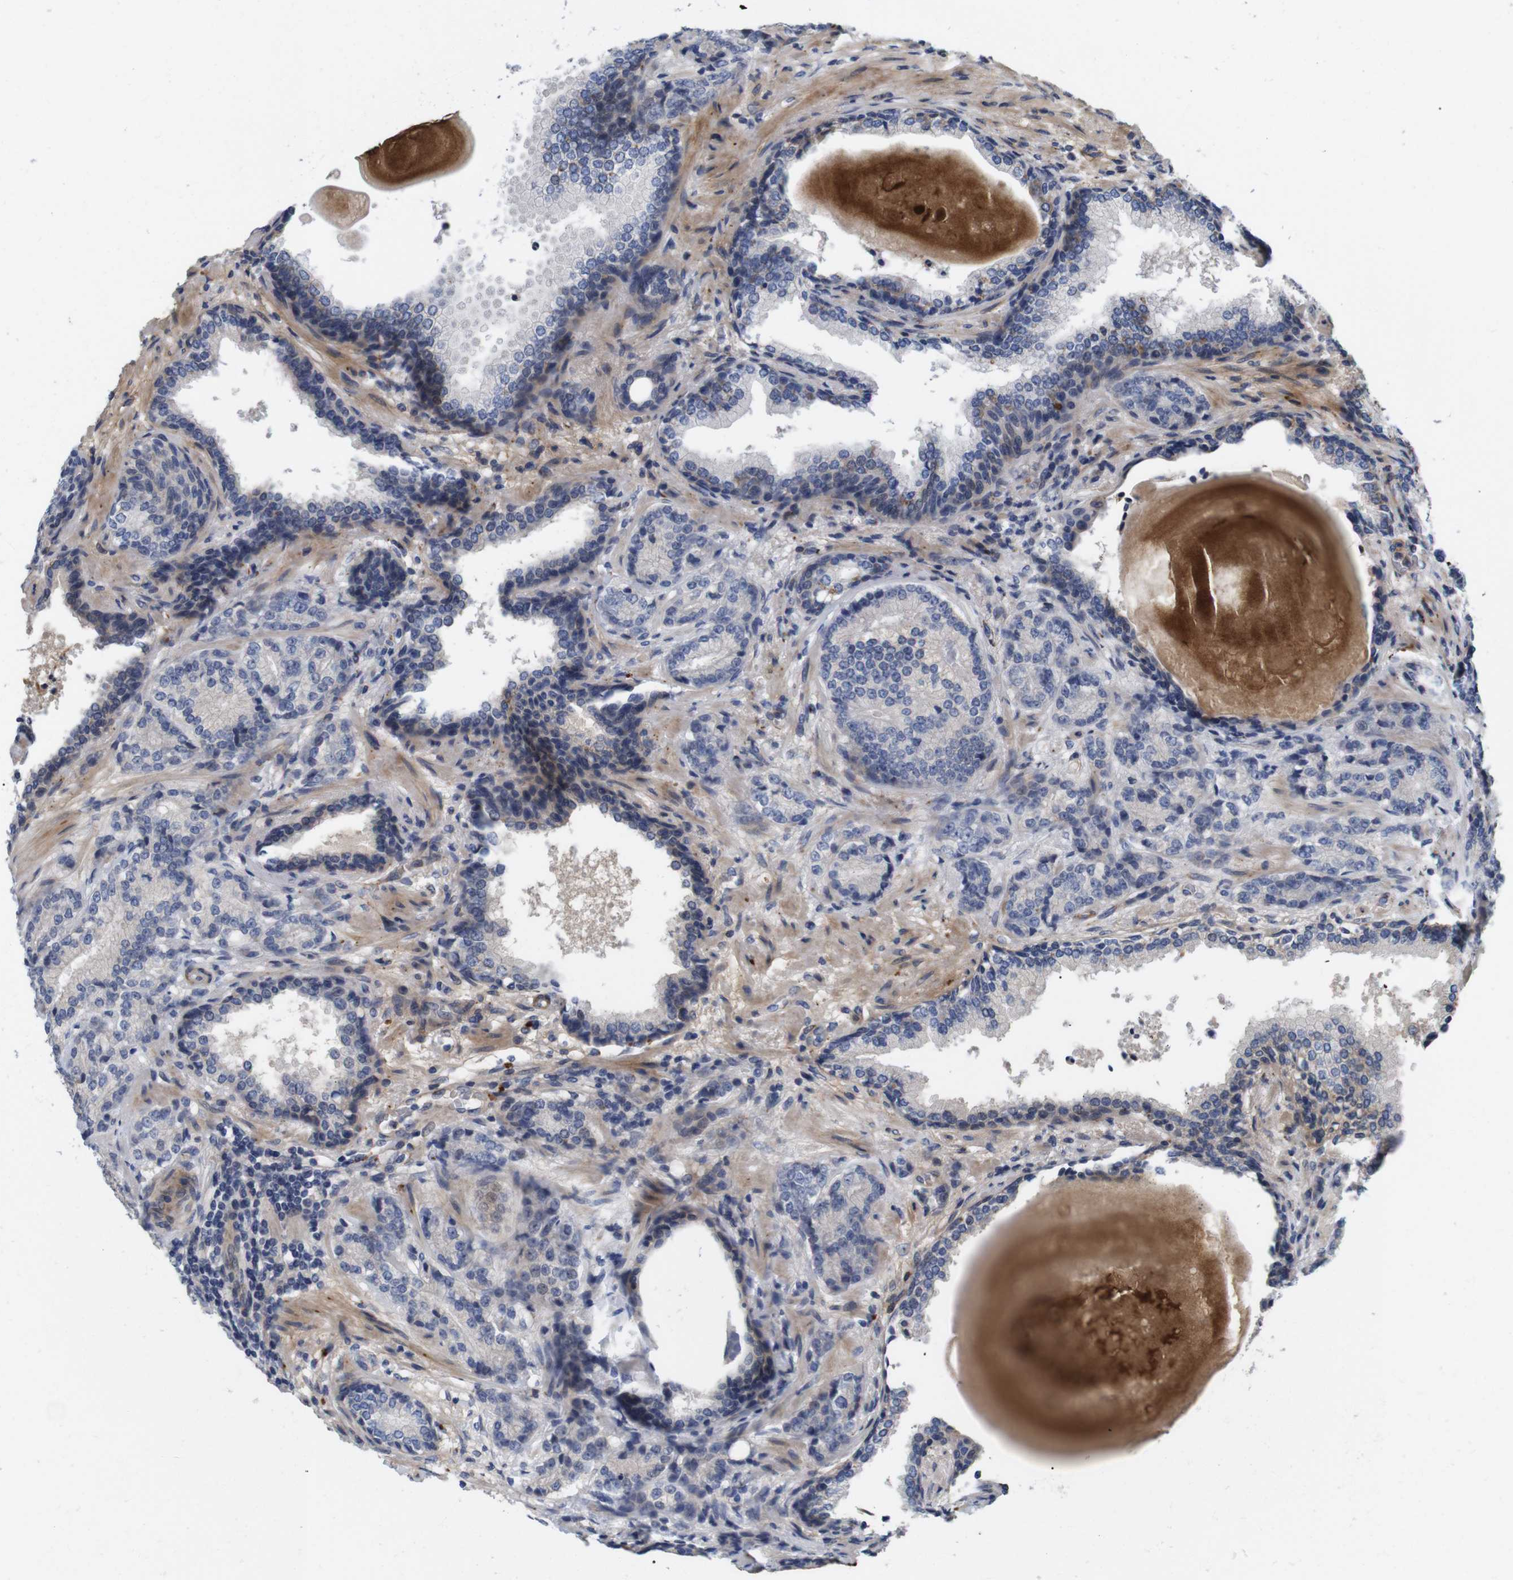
{"staining": {"intensity": "negative", "quantity": "none", "location": "none"}, "tissue": "prostate cancer", "cell_type": "Tumor cells", "image_type": "cancer", "snomed": [{"axis": "morphology", "description": "Adenocarcinoma, High grade"}, {"axis": "topography", "description": "Prostate"}], "caption": "An image of prostate high-grade adenocarcinoma stained for a protein shows no brown staining in tumor cells.", "gene": "SPRY3", "patient": {"sex": "male", "age": 61}}